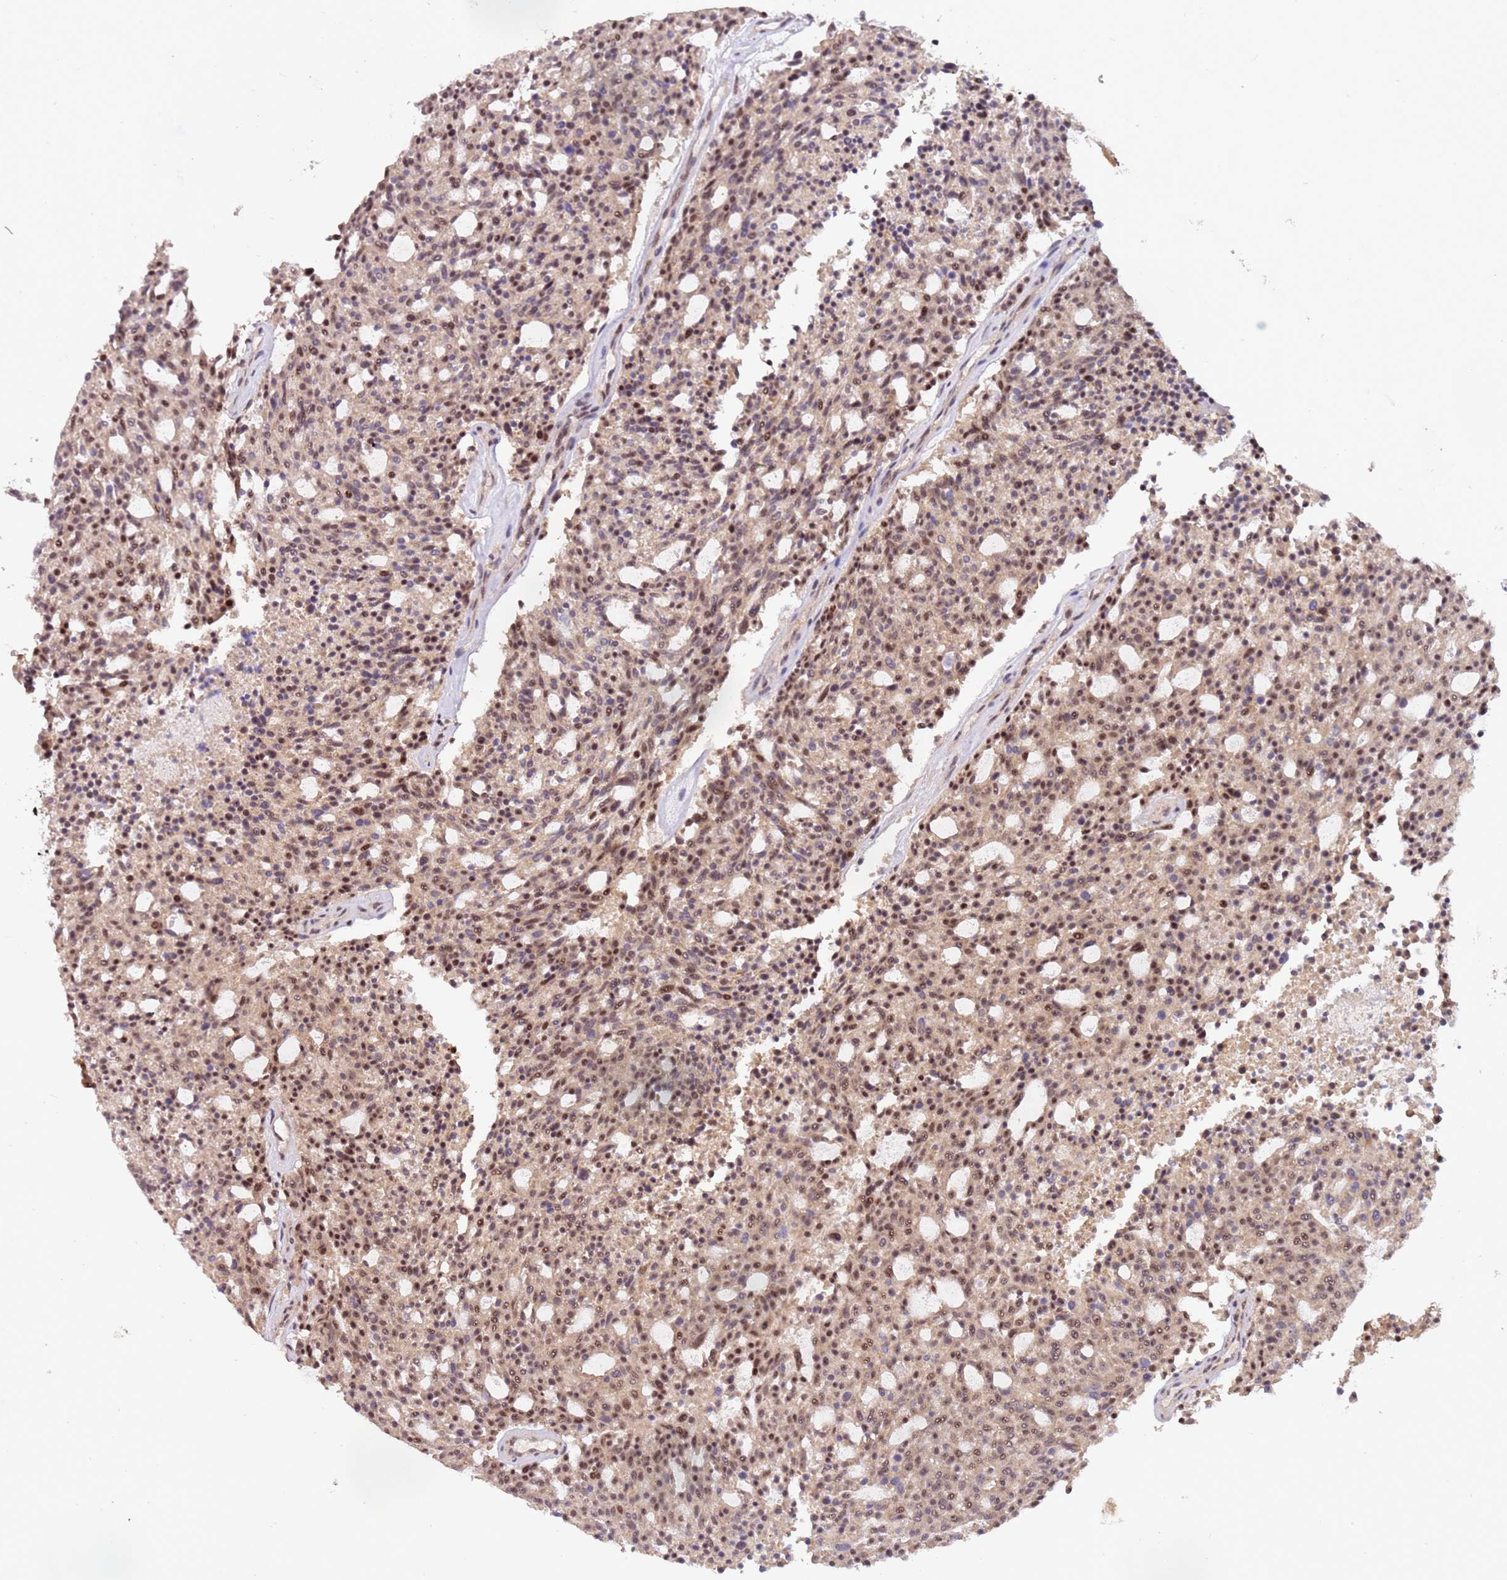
{"staining": {"intensity": "moderate", "quantity": ">75%", "location": "nuclear"}, "tissue": "carcinoid", "cell_type": "Tumor cells", "image_type": "cancer", "snomed": [{"axis": "morphology", "description": "Carcinoid, malignant, NOS"}, {"axis": "topography", "description": "Pancreas"}], "caption": "Carcinoid stained for a protein shows moderate nuclear positivity in tumor cells. The staining was performed using DAB to visualize the protein expression in brown, while the nuclei were stained in blue with hematoxylin (Magnification: 20x).", "gene": "LGALSL", "patient": {"sex": "female", "age": 54}}